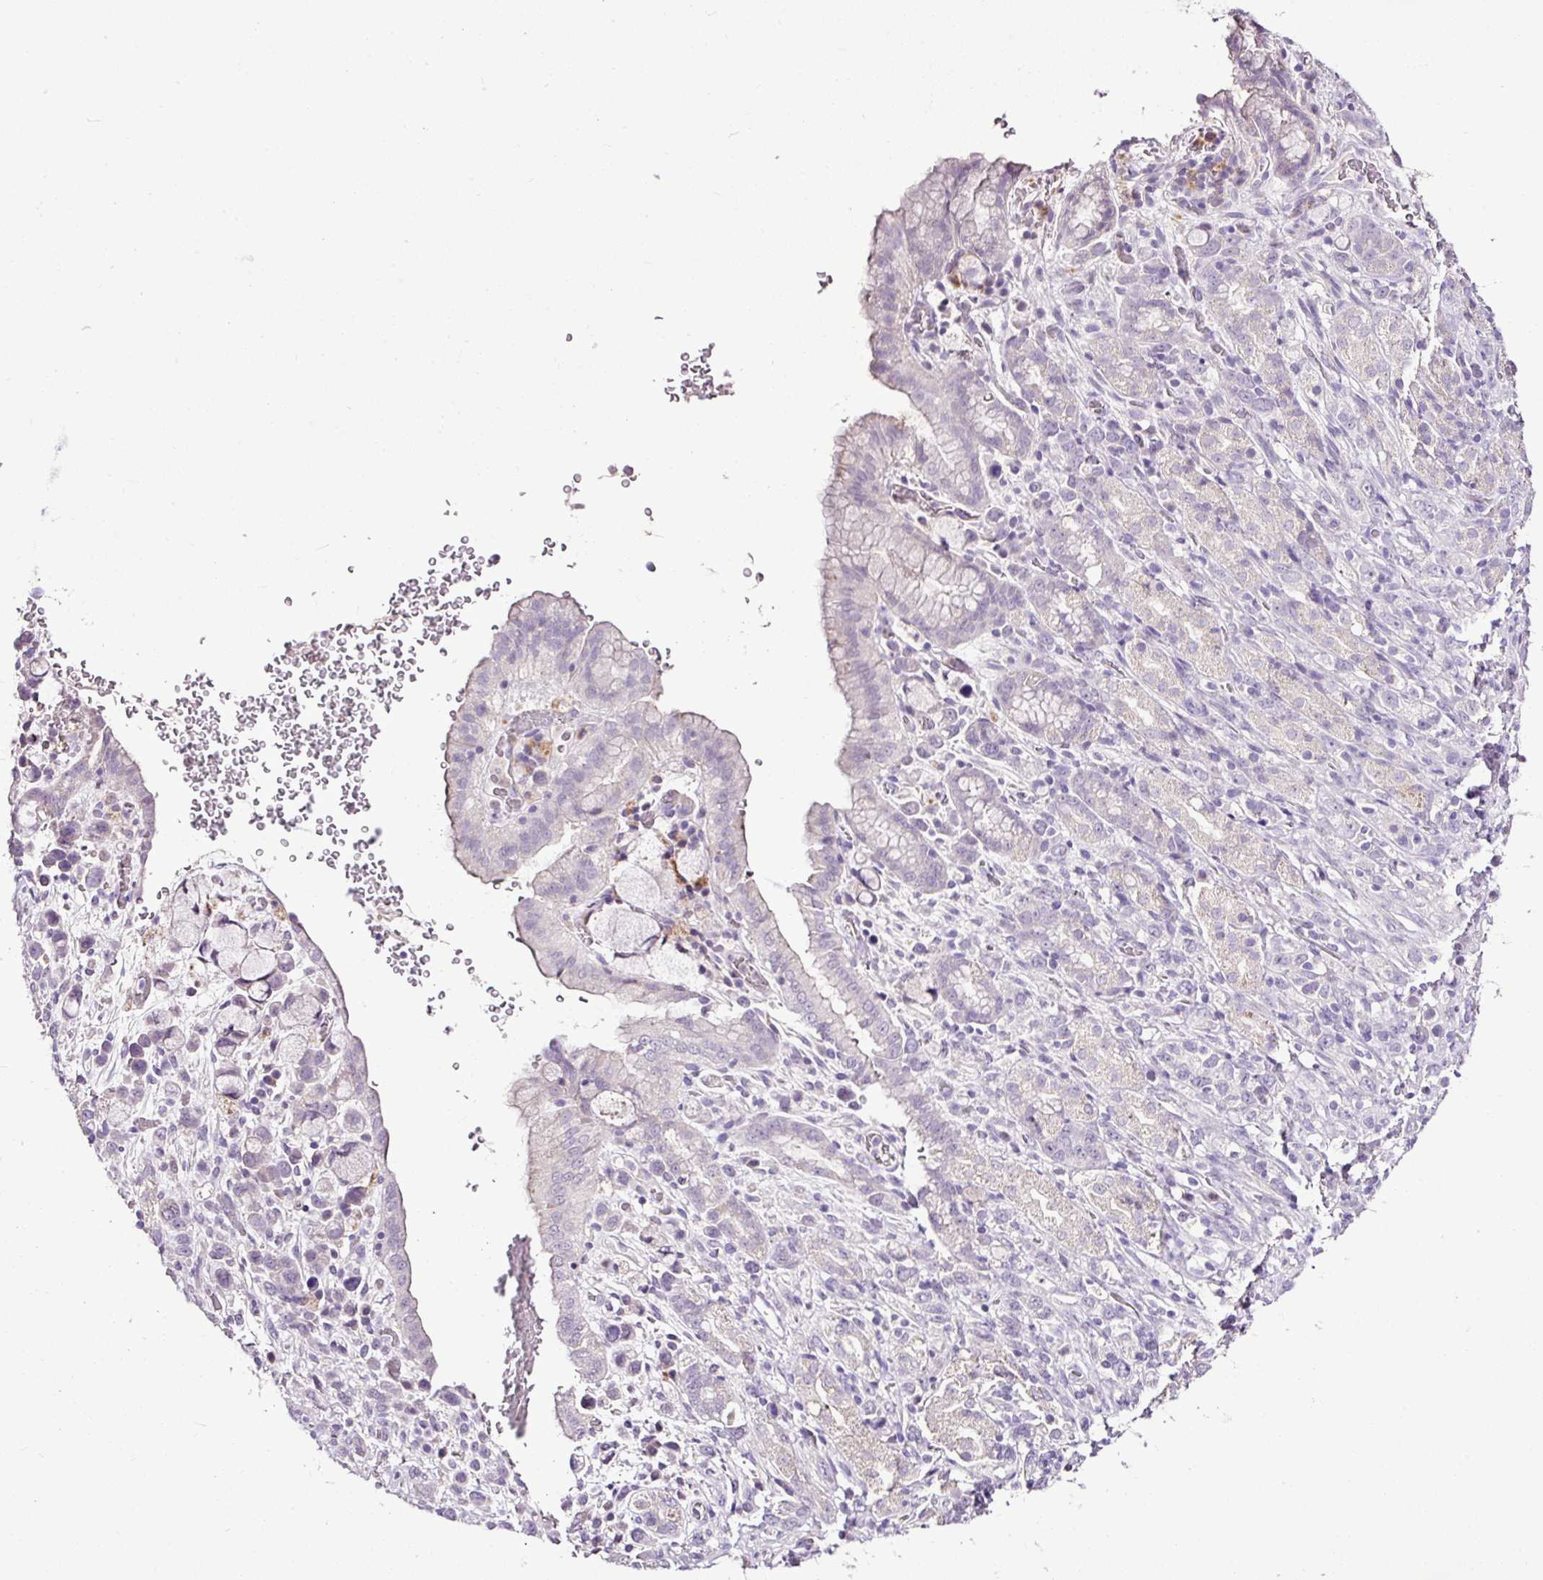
{"staining": {"intensity": "negative", "quantity": "none", "location": "none"}, "tissue": "stomach cancer", "cell_type": "Tumor cells", "image_type": "cancer", "snomed": [{"axis": "morphology", "description": "Adenocarcinoma, NOS"}, {"axis": "topography", "description": "Stomach"}], "caption": "This is a micrograph of immunohistochemistry staining of adenocarcinoma (stomach), which shows no staining in tumor cells.", "gene": "ESR1", "patient": {"sex": "female", "age": 65}}